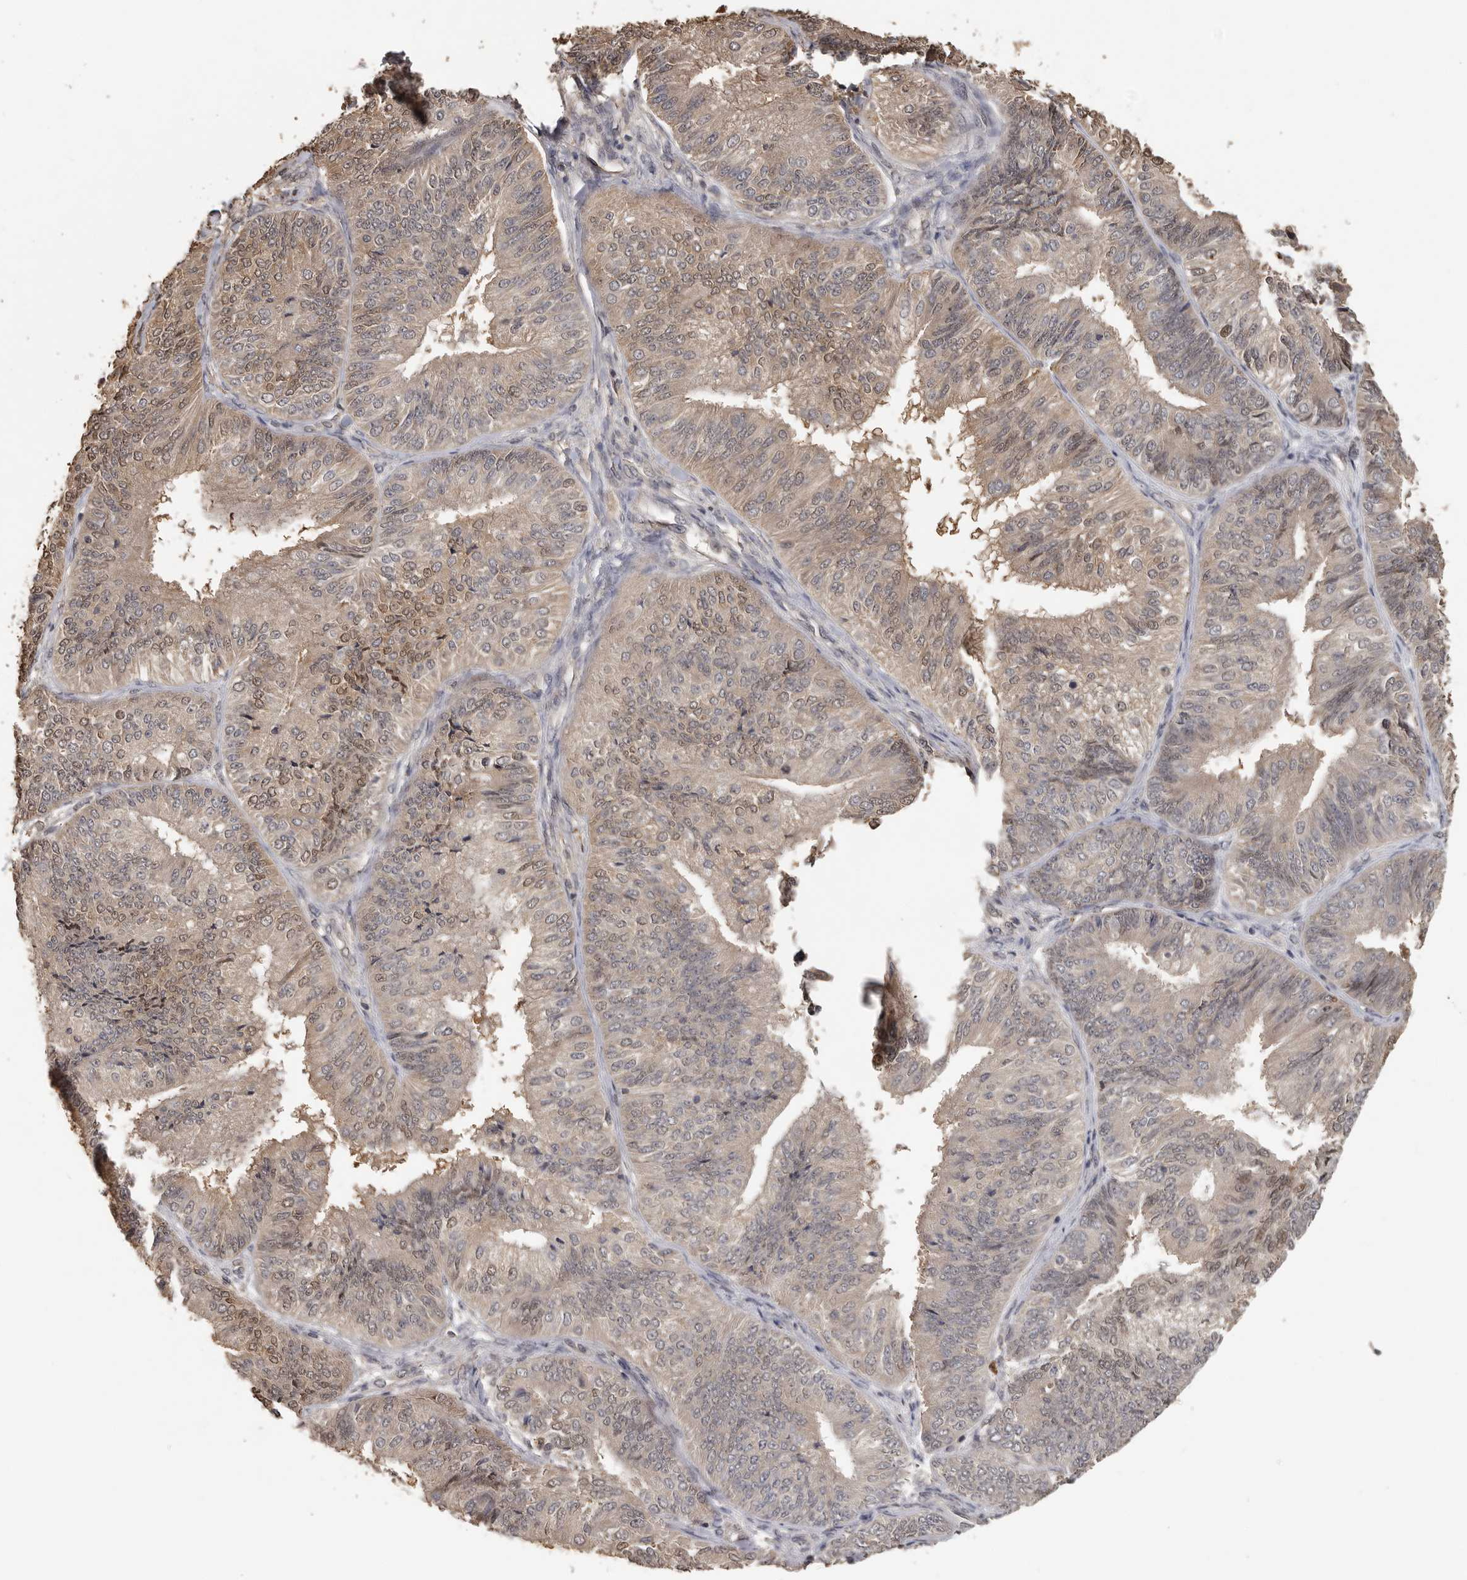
{"staining": {"intensity": "moderate", "quantity": "<25%", "location": "cytoplasmic/membranous,nuclear"}, "tissue": "endometrial cancer", "cell_type": "Tumor cells", "image_type": "cancer", "snomed": [{"axis": "morphology", "description": "Adenocarcinoma, NOS"}, {"axis": "topography", "description": "Endometrium"}], "caption": "Protein expression analysis of human endometrial adenocarcinoma reveals moderate cytoplasmic/membranous and nuclear staining in about <25% of tumor cells.", "gene": "KIF2B", "patient": {"sex": "female", "age": 58}}